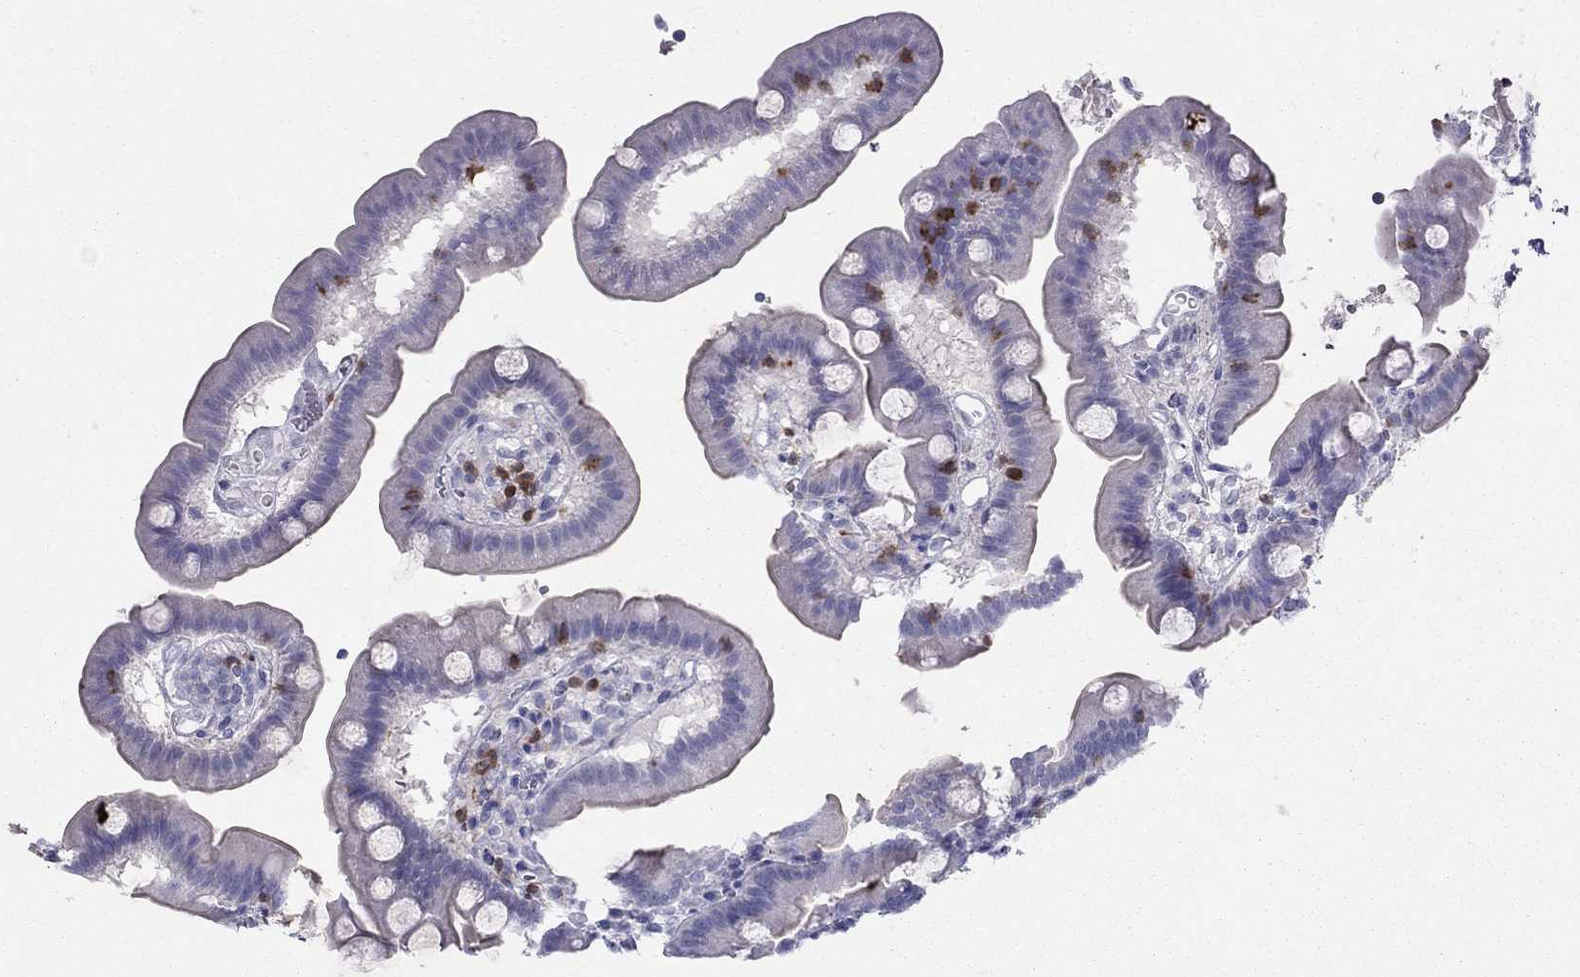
{"staining": {"intensity": "negative", "quantity": "none", "location": "none"}, "tissue": "duodenum", "cell_type": "Glandular cells", "image_type": "normal", "snomed": [{"axis": "morphology", "description": "Normal tissue, NOS"}, {"axis": "topography", "description": "Duodenum"}], "caption": "This is a micrograph of immunohistochemistry staining of benign duodenum, which shows no staining in glandular cells.", "gene": "SH2D2A", "patient": {"sex": "male", "age": 59}}